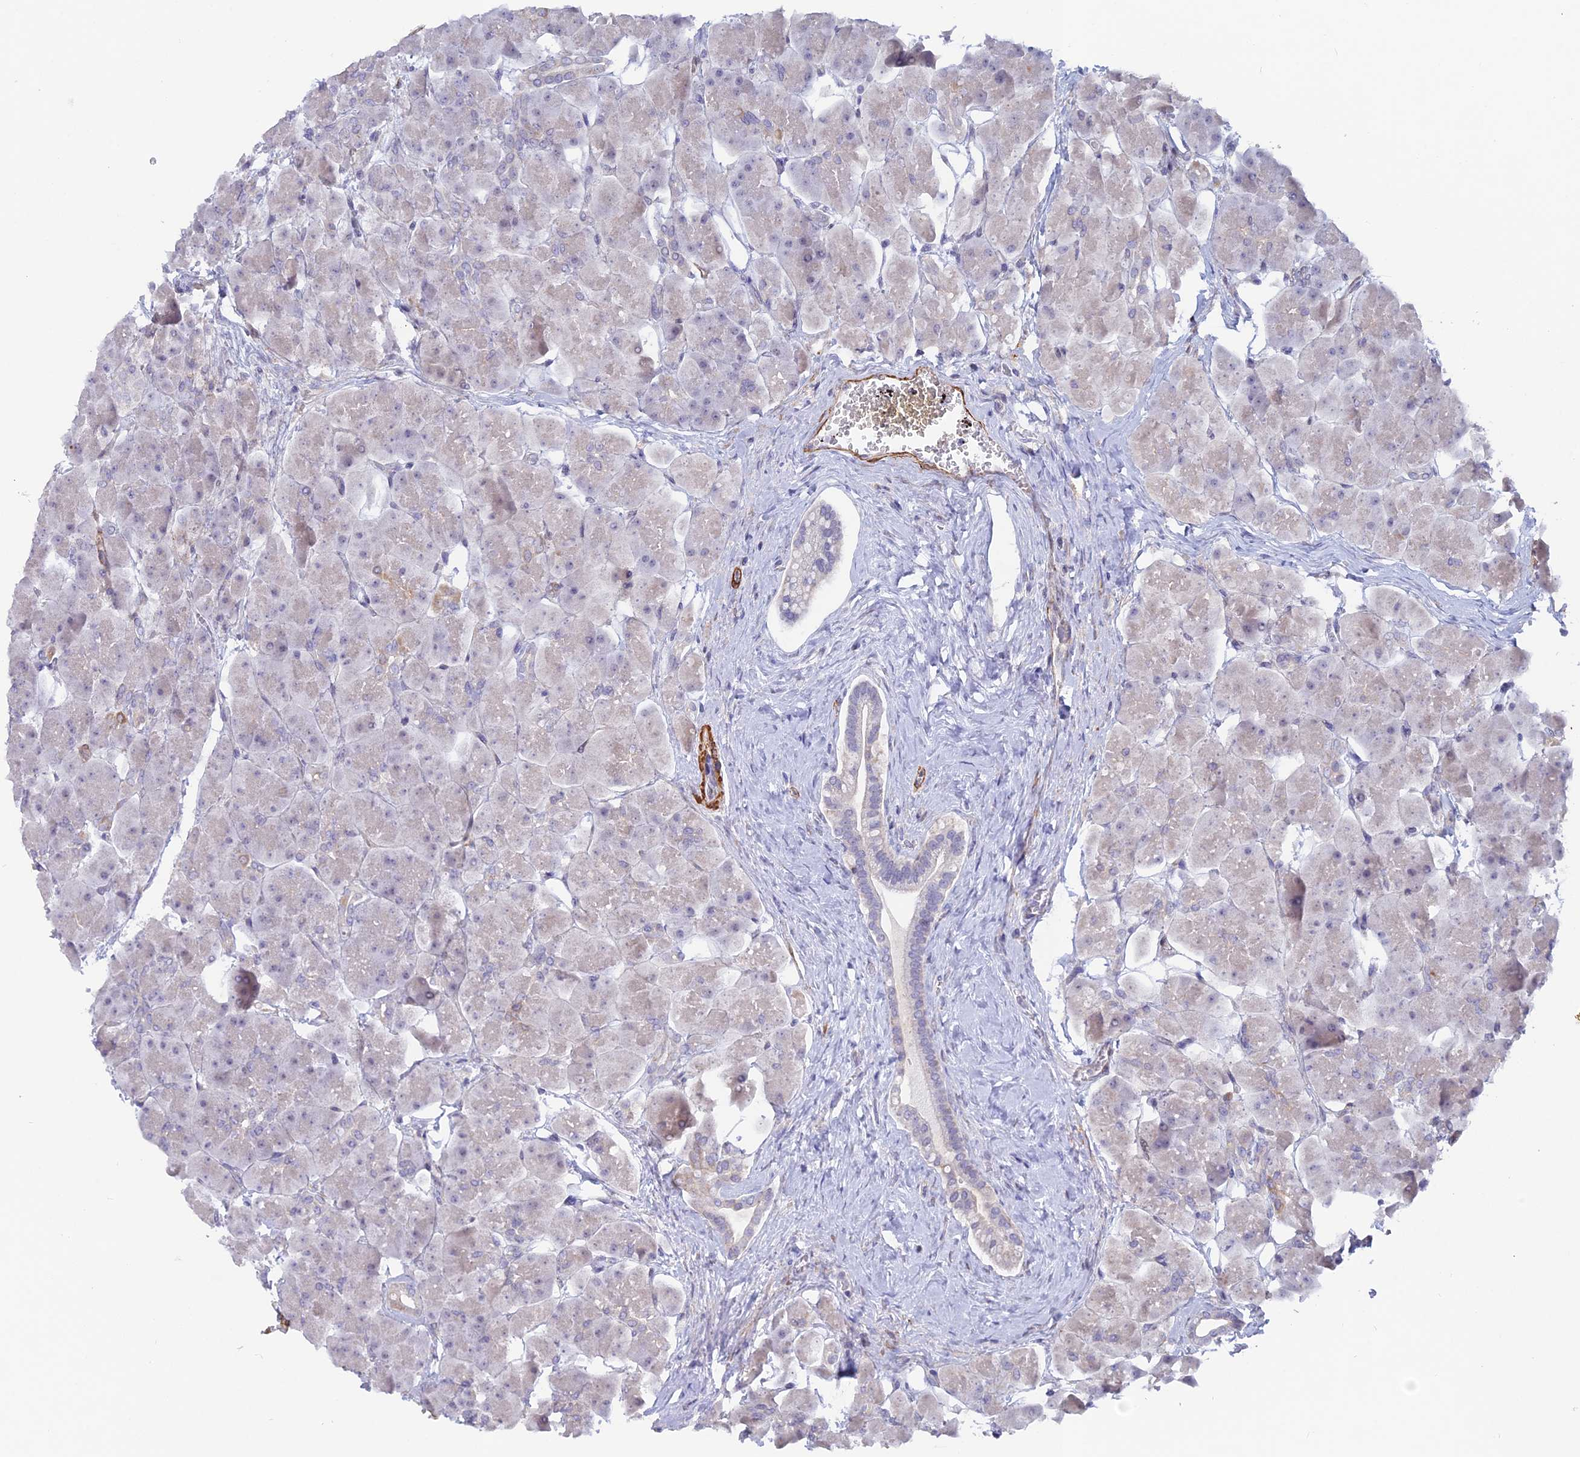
{"staining": {"intensity": "negative", "quantity": "none", "location": "none"}, "tissue": "pancreas", "cell_type": "Exocrine glandular cells", "image_type": "normal", "snomed": [{"axis": "morphology", "description": "Normal tissue, NOS"}, {"axis": "topography", "description": "Pancreas"}], "caption": "Immunohistochemistry (IHC) histopathology image of unremarkable pancreas: pancreas stained with DAB (3,3'-diaminobenzidine) demonstrates no significant protein staining in exocrine glandular cells. The staining was performed using DAB to visualize the protein expression in brown, while the nuclei were stained in blue with hematoxylin (Magnification: 20x).", "gene": "CCDC154", "patient": {"sex": "male", "age": 66}}